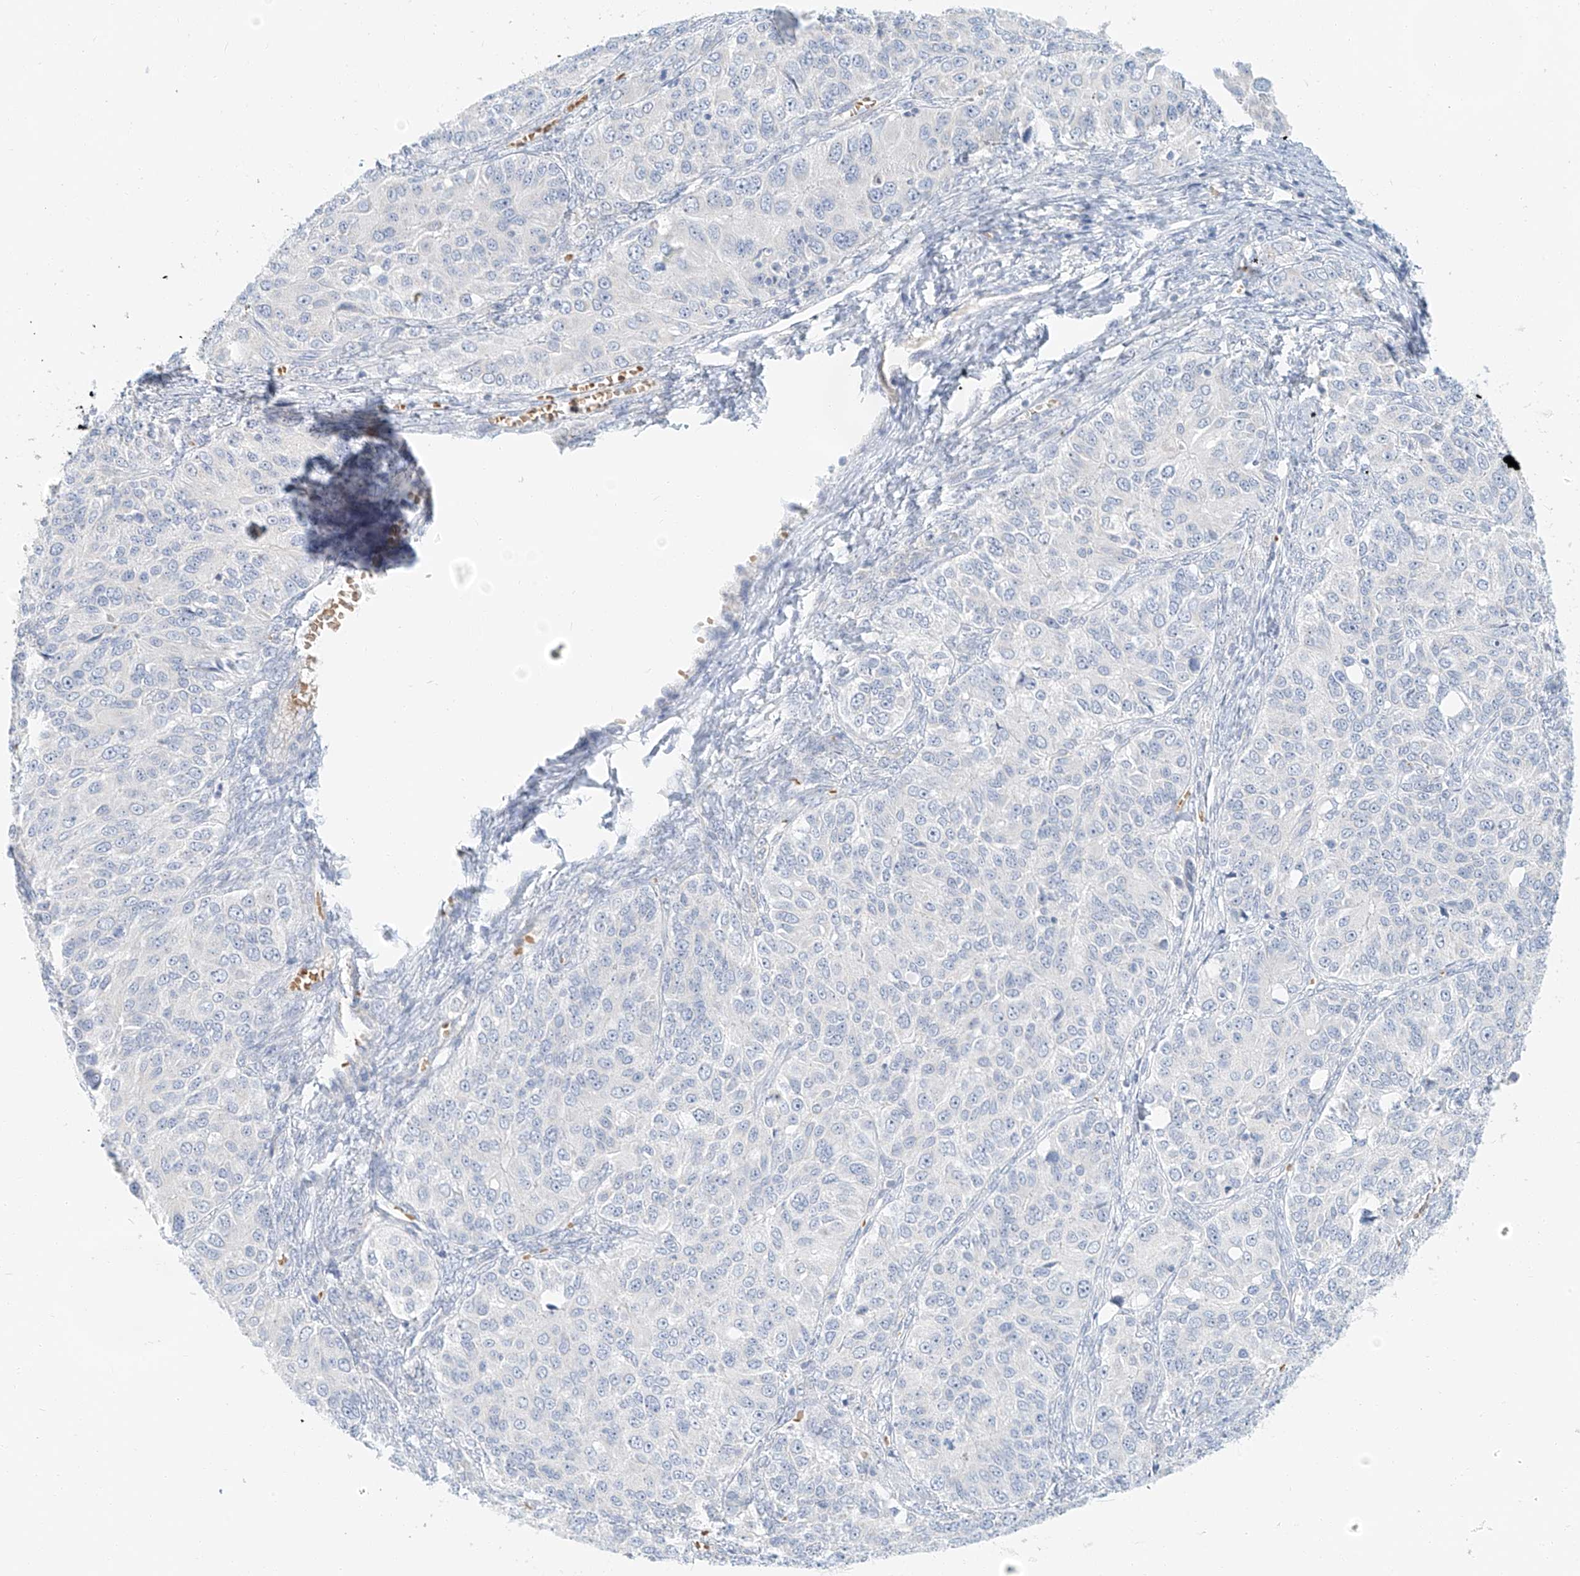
{"staining": {"intensity": "negative", "quantity": "none", "location": "none"}, "tissue": "ovarian cancer", "cell_type": "Tumor cells", "image_type": "cancer", "snomed": [{"axis": "morphology", "description": "Carcinoma, endometroid"}, {"axis": "topography", "description": "Ovary"}], "caption": "Immunohistochemistry (IHC) image of human ovarian cancer (endometroid carcinoma) stained for a protein (brown), which shows no staining in tumor cells. (Stains: DAB (3,3'-diaminobenzidine) immunohistochemistry (IHC) with hematoxylin counter stain, Microscopy: brightfield microscopy at high magnification).", "gene": "PGC", "patient": {"sex": "female", "age": 51}}